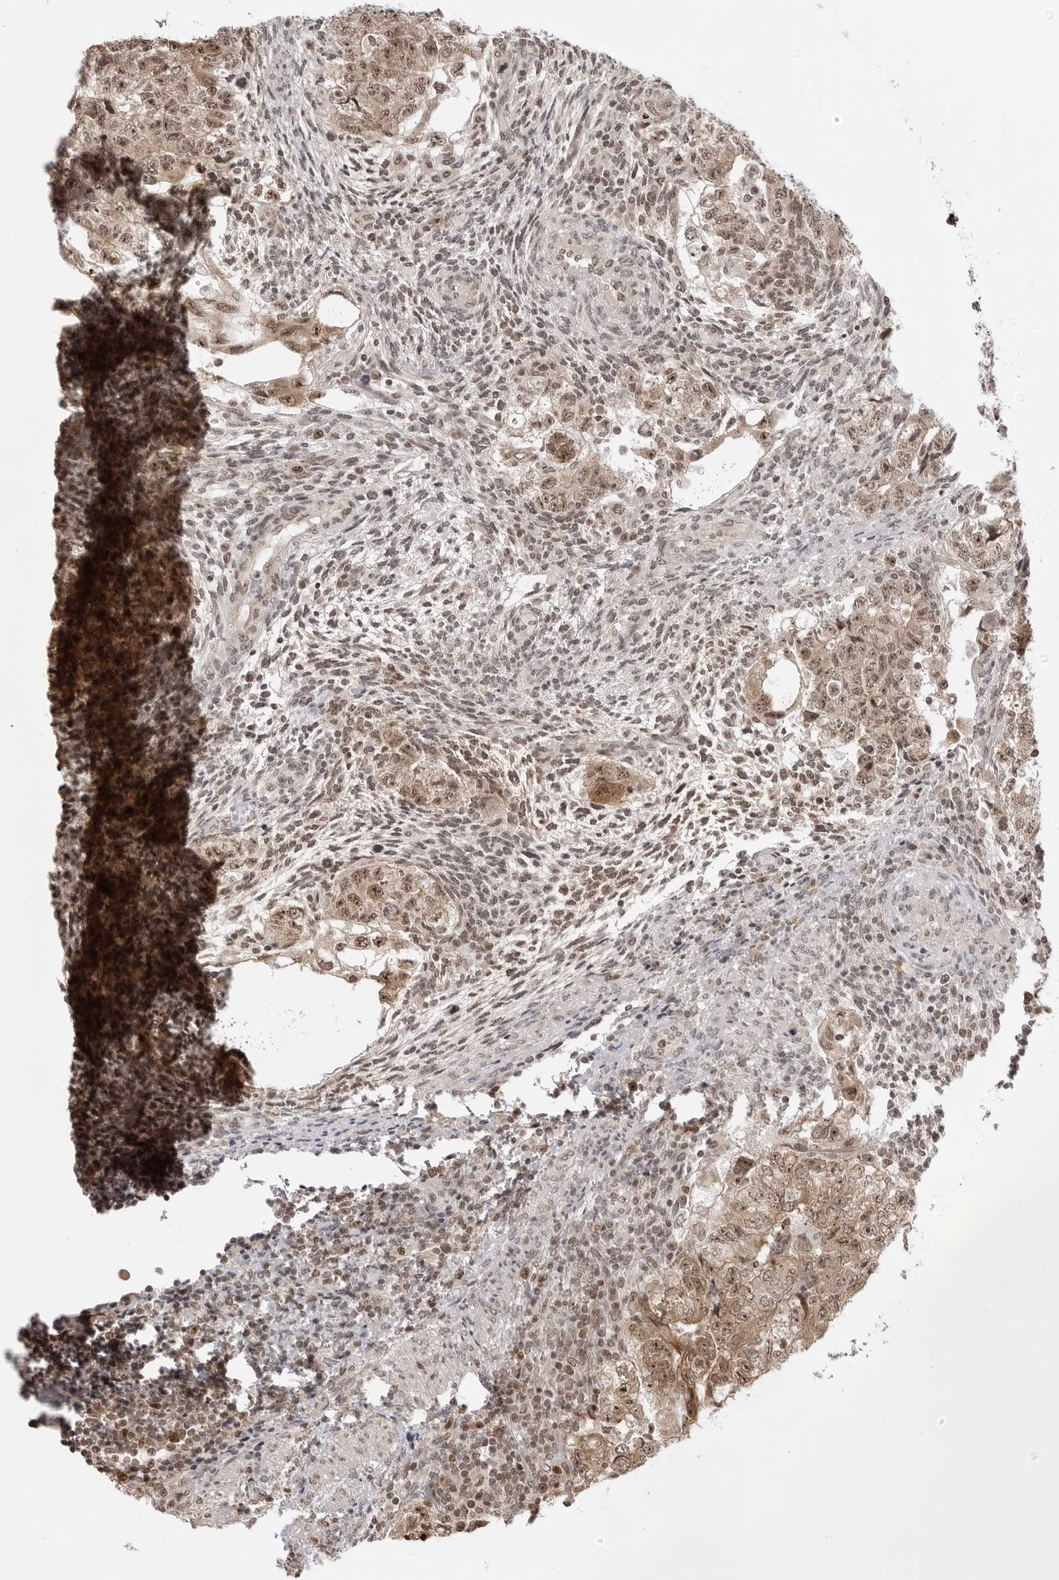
{"staining": {"intensity": "moderate", "quantity": ">75%", "location": "cytoplasmic/membranous,nuclear"}, "tissue": "testis cancer", "cell_type": "Tumor cells", "image_type": "cancer", "snomed": [{"axis": "morphology", "description": "Normal tissue, NOS"}, {"axis": "morphology", "description": "Carcinoma, Embryonal, NOS"}, {"axis": "topography", "description": "Testis"}], "caption": "Testis cancer (embryonal carcinoma) stained for a protein exhibits moderate cytoplasmic/membranous and nuclear positivity in tumor cells.", "gene": "EXOSC10", "patient": {"sex": "male", "age": 36}}